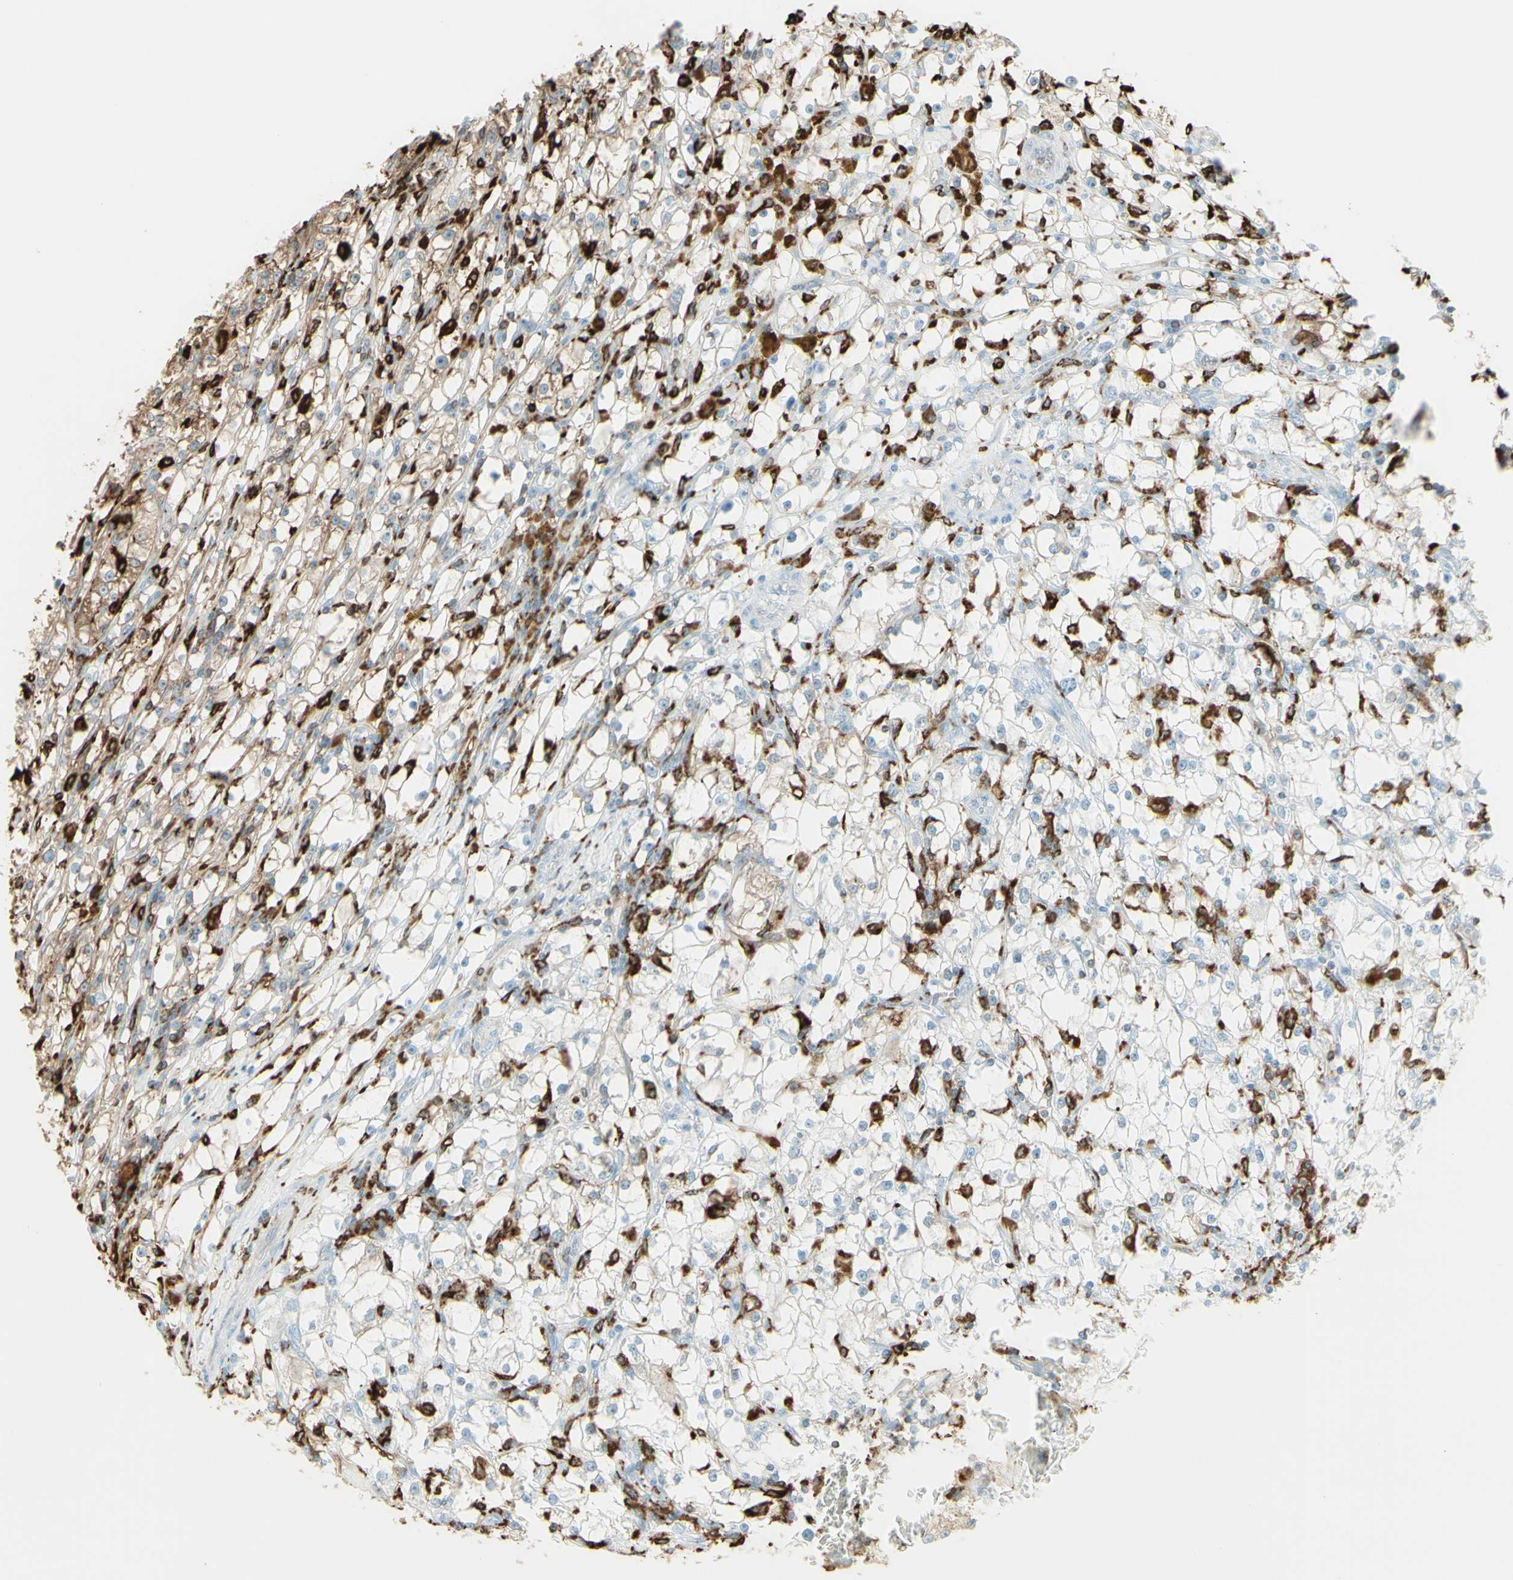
{"staining": {"intensity": "weak", "quantity": "<25%", "location": "cytoplasmic/membranous"}, "tissue": "renal cancer", "cell_type": "Tumor cells", "image_type": "cancer", "snomed": [{"axis": "morphology", "description": "Adenocarcinoma, NOS"}, {"axis": "topography", "description": "Kidney"}], "caption": "A histopathology image of renal adenocarcinoma stained for a protein reveals no brown staining in tumor cells.", "gene": "HLA-DPB1", "patient": {"sex": "male", "age": 56}}